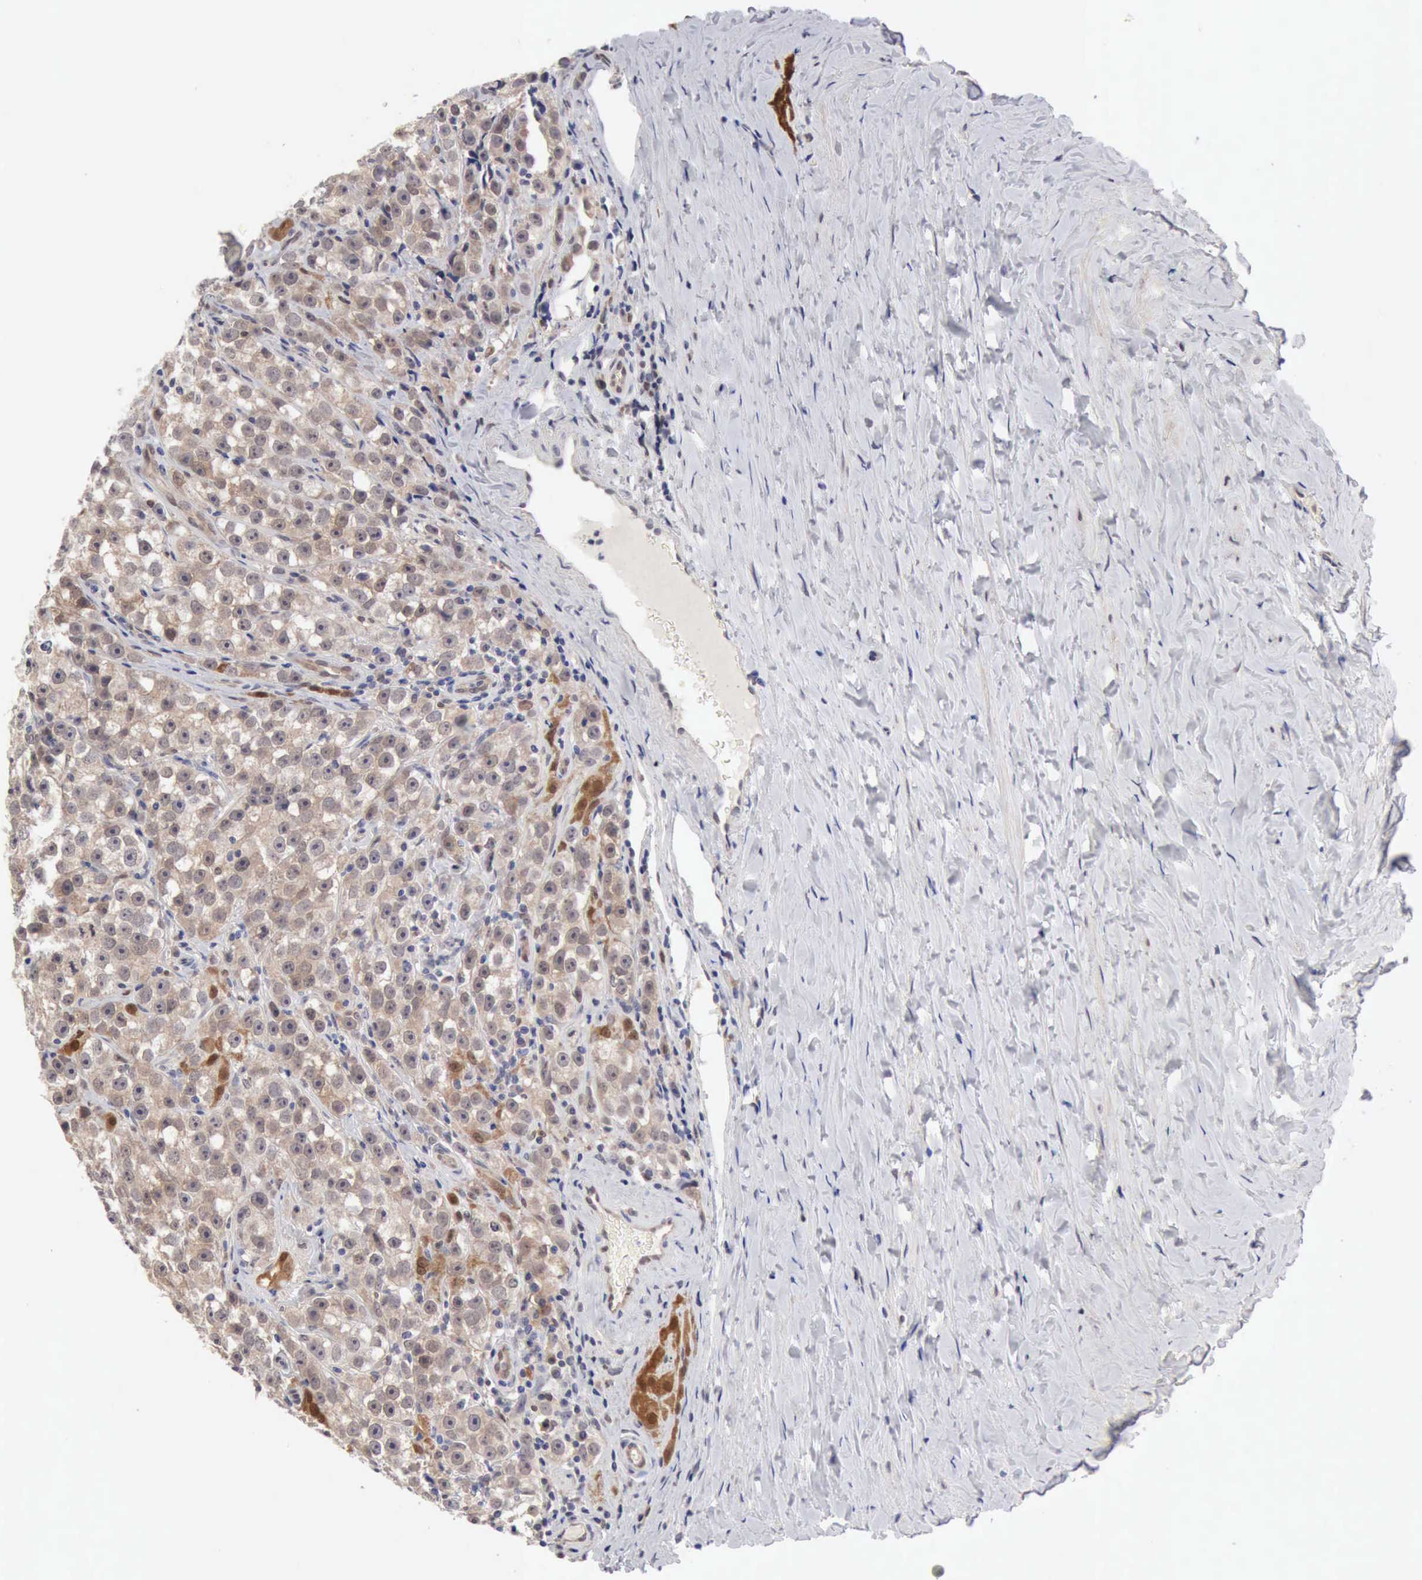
{"staining": {"intensity": "moderate", "quantity": "25%-75%", "location": "cytoplasmic/membranous"}, "tissue": "testis cancer", "cell_type": "Tumor cells", "image_type": "cancer", "snomed": [{"axis": "morphology", "description": "Seminoma, NOS"}, {"axis": "topography", "description": "Testis"}], "caption": "An immunohistochemistry photomicrograph of neoplastic tissue is shown. Protein staining in brown labels moderate cytoplasmic/membranous positivity in testis cancer within tumor cells. (IHC, brightfield microscopy, high magnification).", "gene": "PTGR2", "patient": {"sex": "male", "age": 32}}